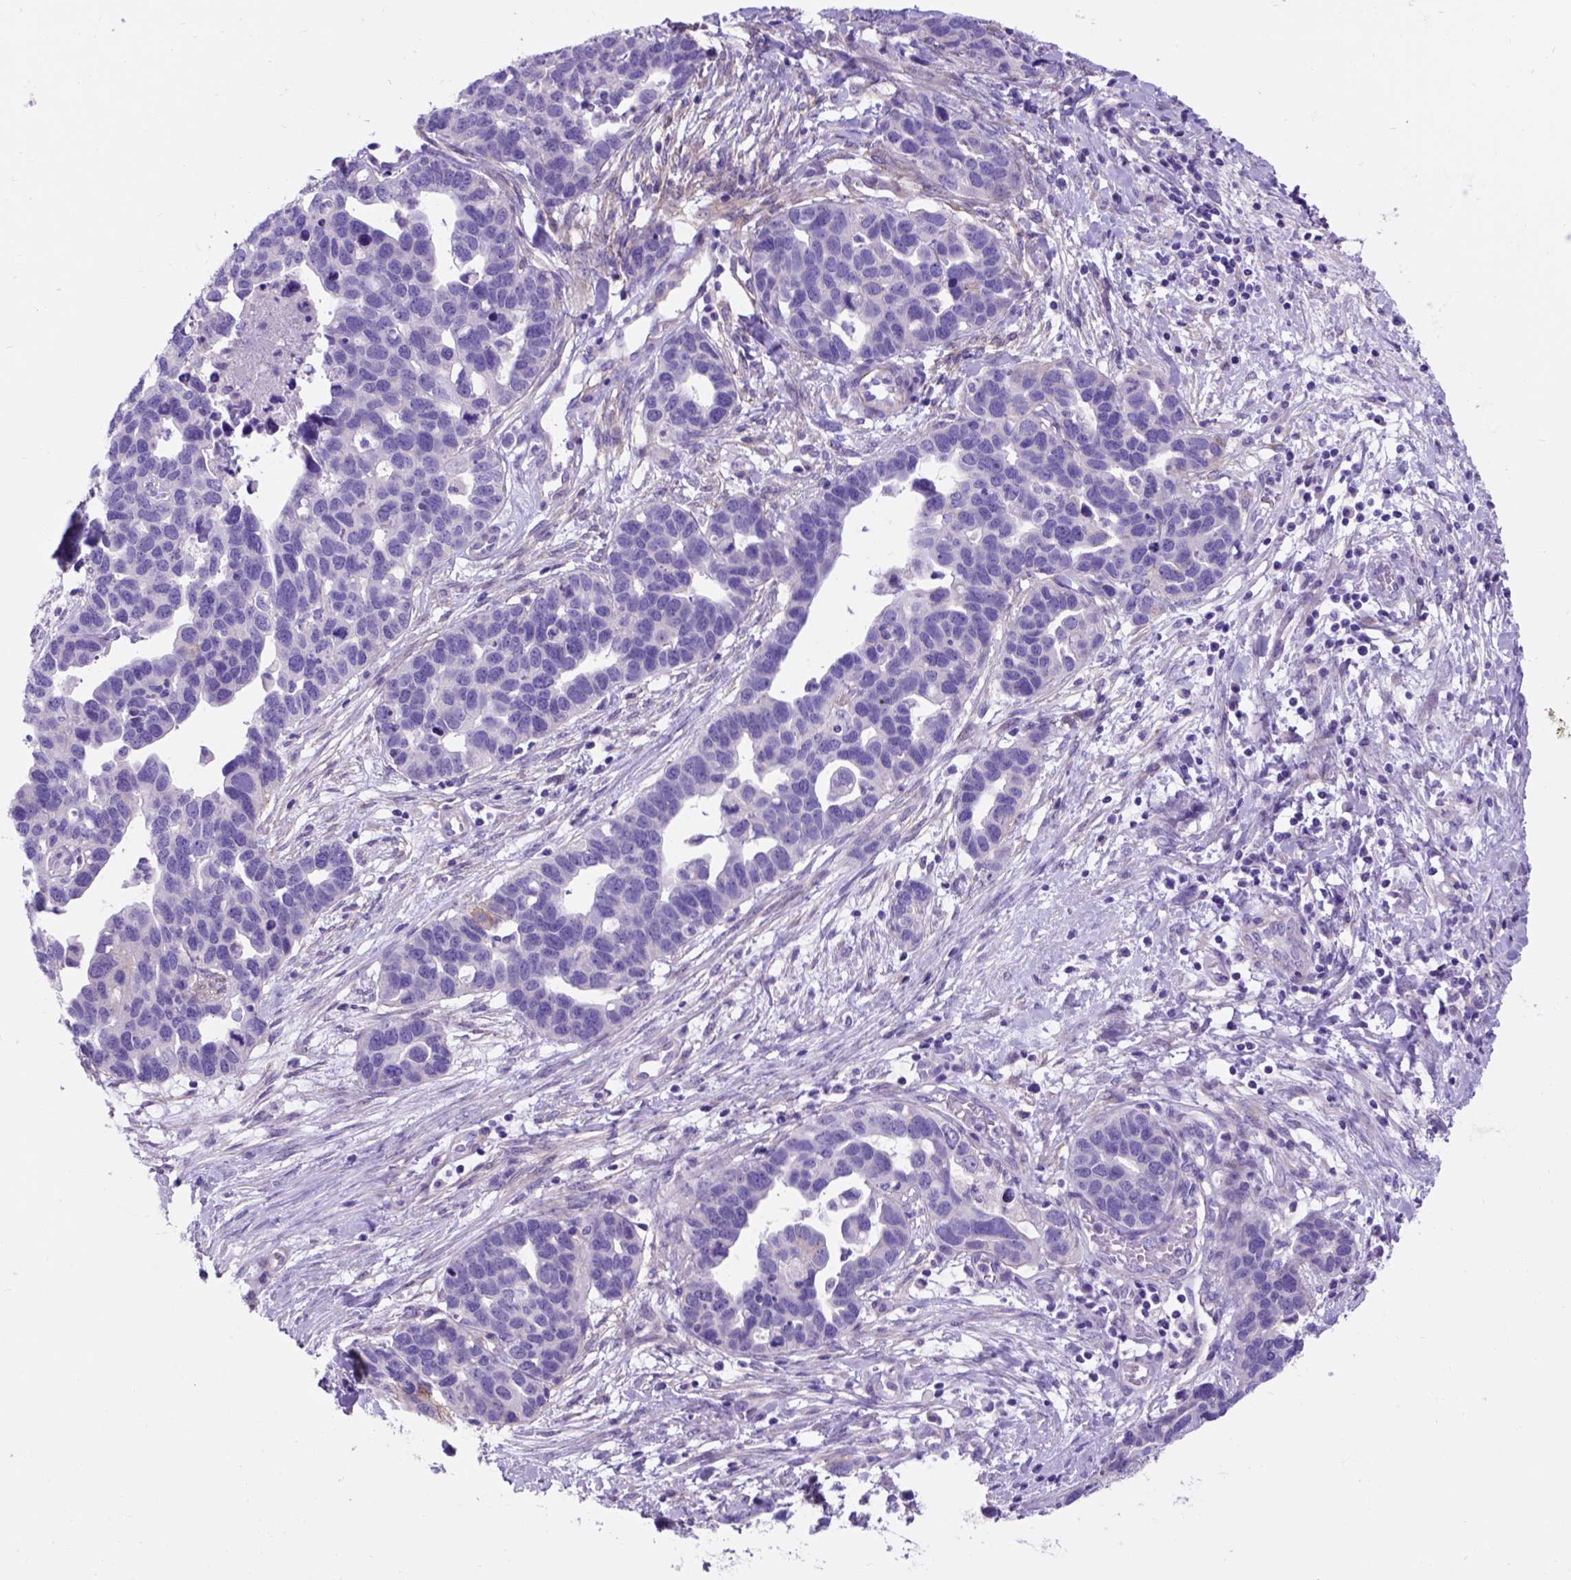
{"staining": {"intensity": "negative", "quantity": "none", "location": "none"}, "tissue": "ovarian cancer", "cell_type": "Tumor cells", "image_type": "cancer", "snomed": [{"axis": "morphology", "description": "Cystadenocarcinoma, serous, NOS"}, {"axis": "topography", "description": "Ovary"}], "caption": "A photomicrograph of human ovarian cancer is negative for staining in tumor cells.", "gene": "EGFR", "patient": {"sex": "female", "age": 54}}